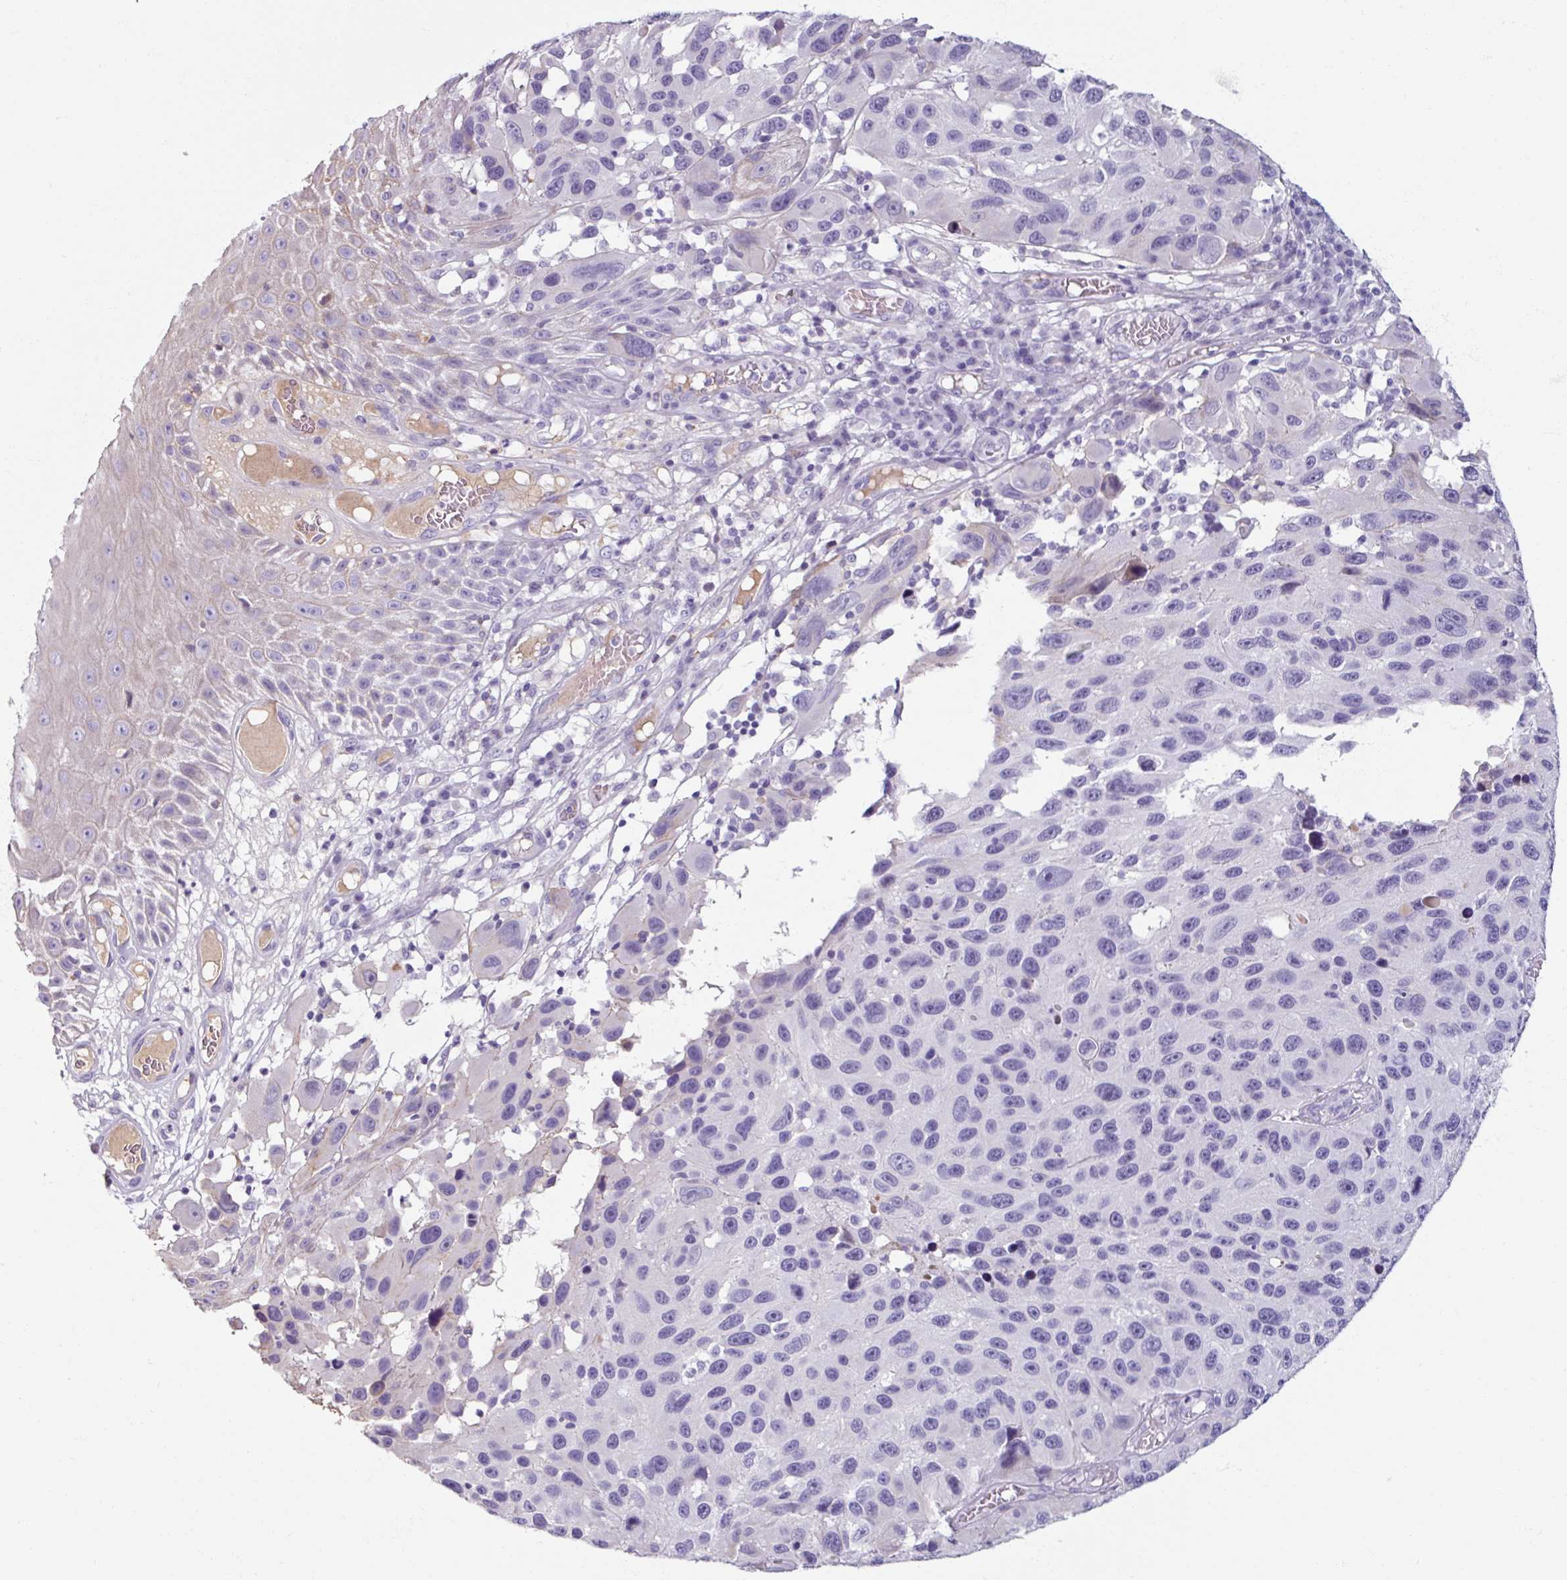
{"staining": {"intensity": "negative", "quantity": "none", "location": "none"}, "tissue": "melanoma", "cell_type": "Tumor cells", "image_type": "cancer", "snomed": [{"axis": "morphology", "description": "Malignant melanoma, NOS"}, {"axis": "topography", "description": "Skin"}], "caption": "Micrograph shows no protein expression in tumor cells of malignant melanoma tissue.", "gene": "SPESP1", "patient": {"sex": "male", "age": 53}}